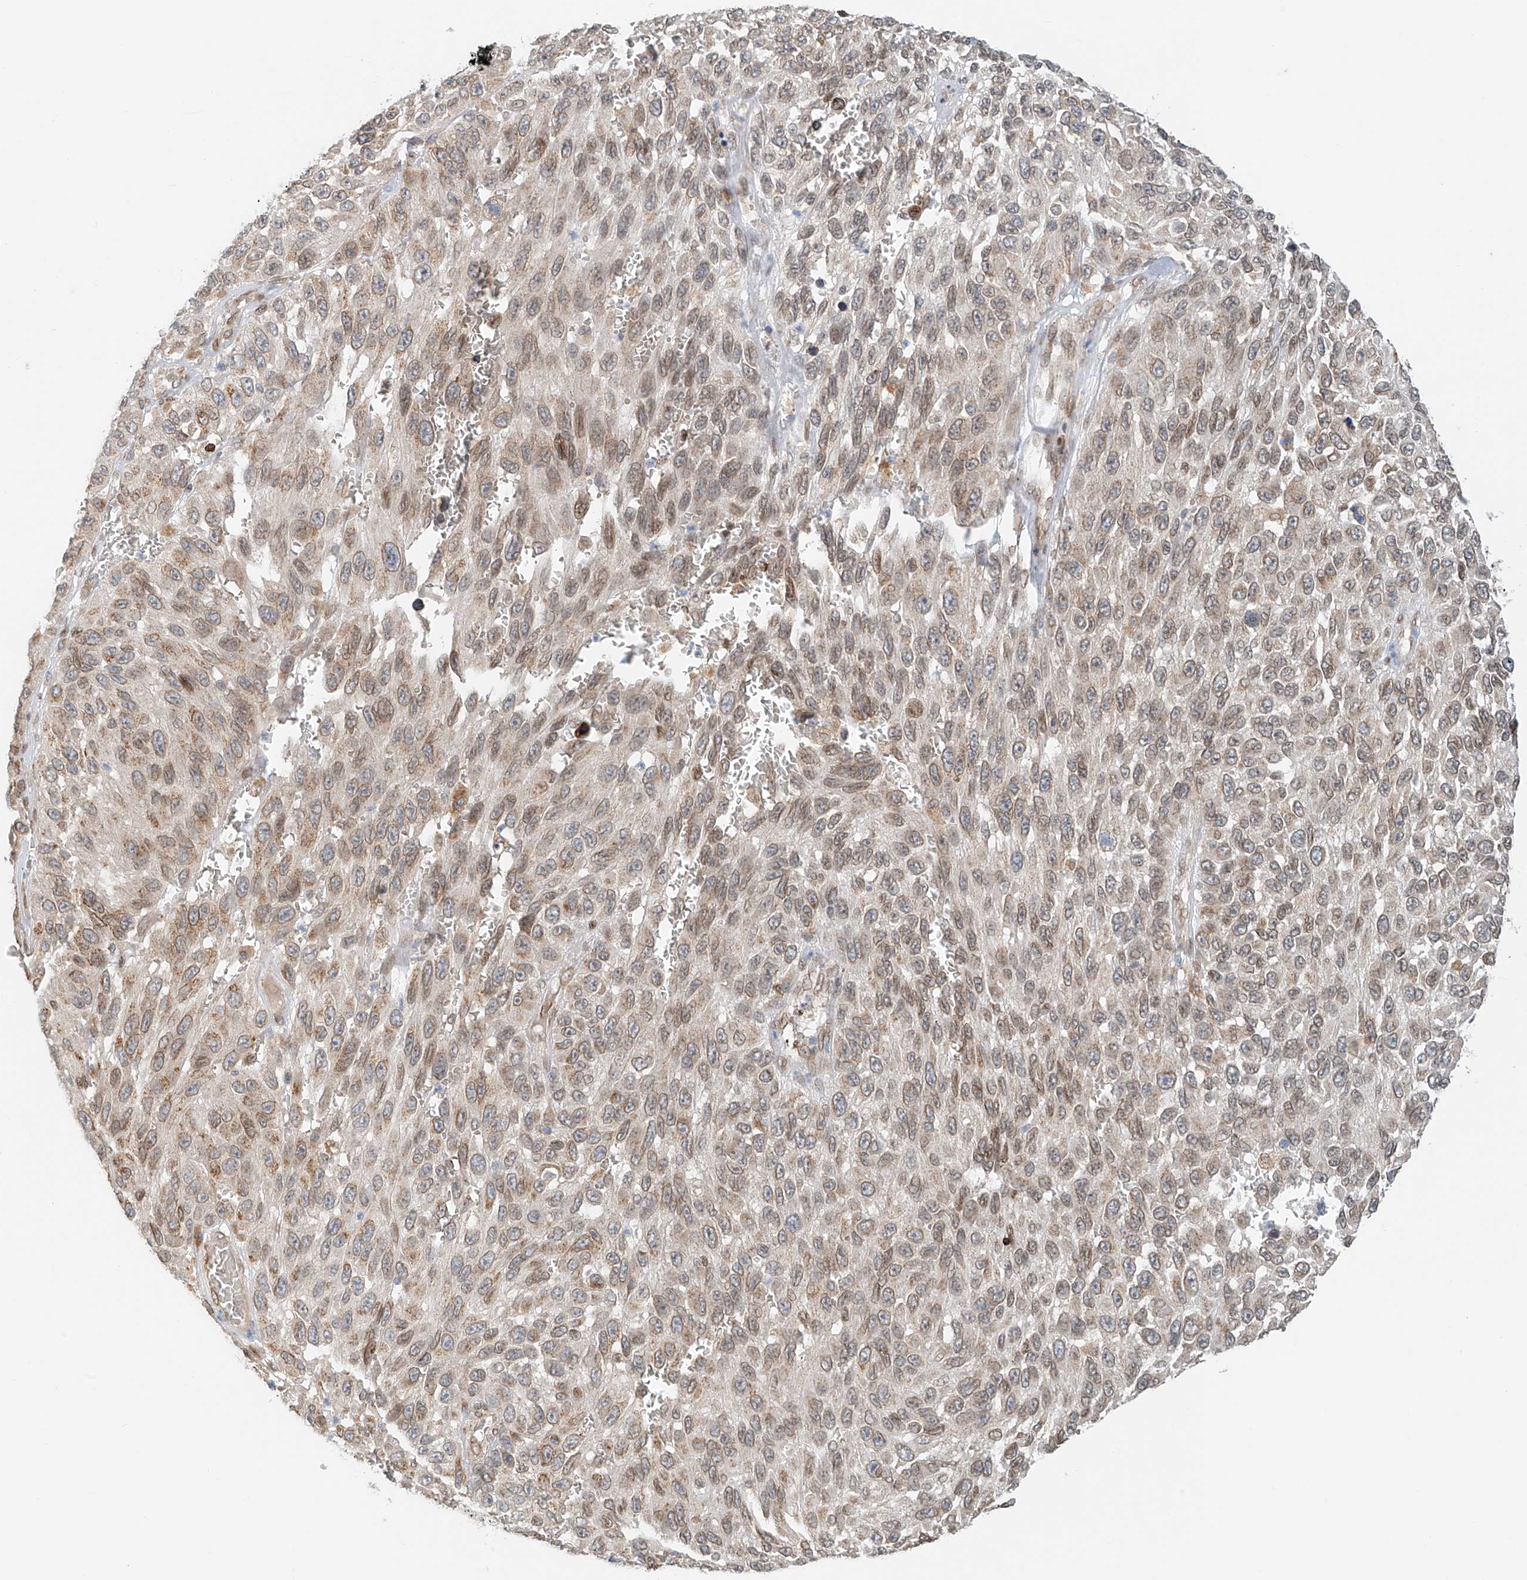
{"staining": {"intensity": "weak", "quantity": "25%-75%", "location": "cytoplasmic/membranous"}, "tissue": "melanoma", "cell_type": "Tumor cells", "image_type": "cancer", "snomed": [{"axis": "morphology", "description": "Malignant melanoma, NOS"}, {"axis": "topography", "description": "Skin"}], "caption": "Malignant melanoma stained with a protein marker displays weak staining in tumor cells.", "gene": "STARD9", "patient": {"sex": "female", "age": 96}}